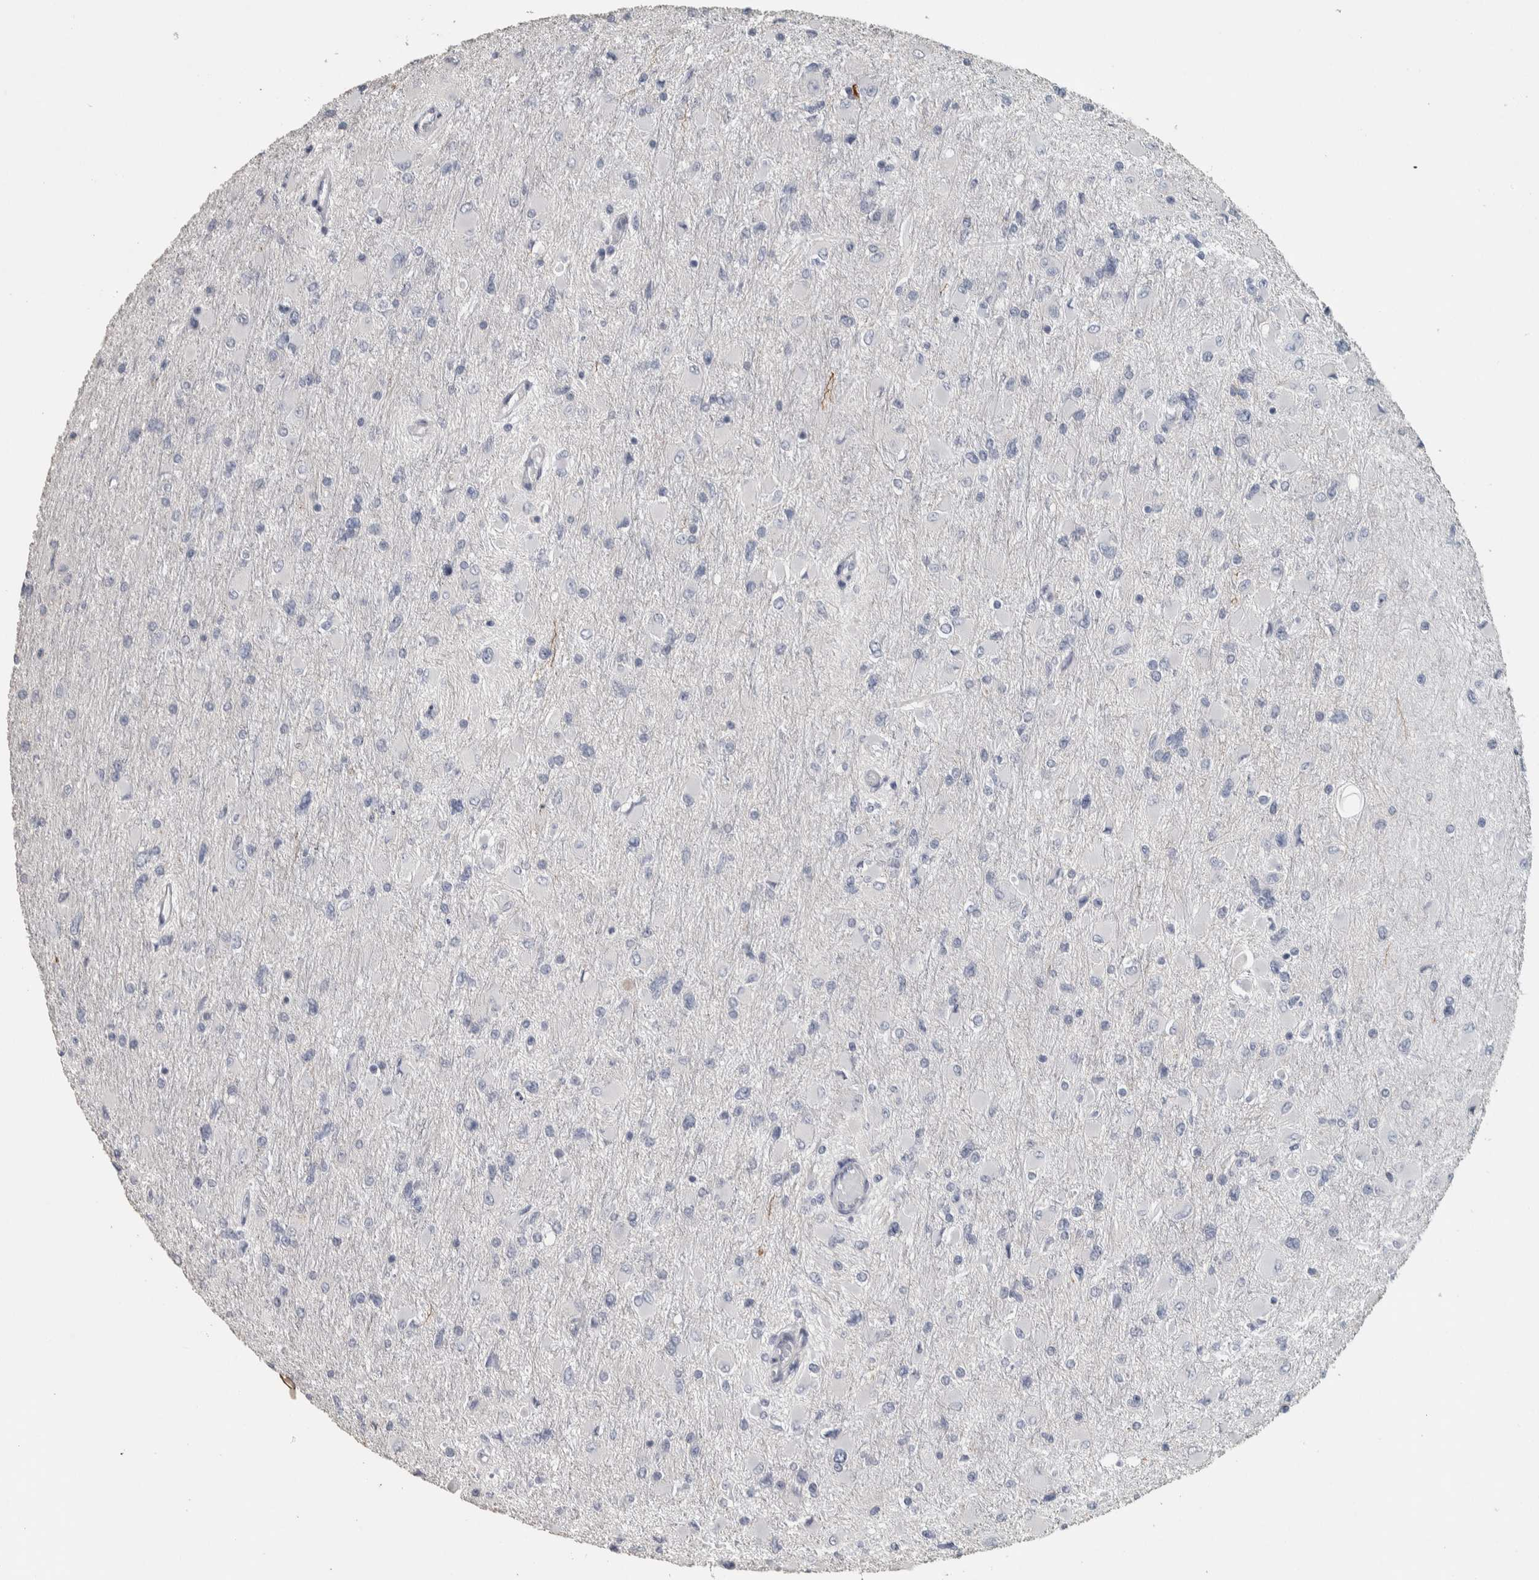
{"staining": {"intensity": "negative", "quantity": "none", "location": "none"}, "tissue": "glioma", "cell_type": "Tumor cells", "image_type": "cancer", "snomed": [{"axis": "morphology", "description": "Glioma, malignant, High grade"}, {"axis": "topography", "description": "Cerebral cortex"}], "caption": "Micrograph shows no significant protein positivity in tumor cells of glioma.", "gene": "DCAF10", "patient": {"sex": "female", "age": 36}}